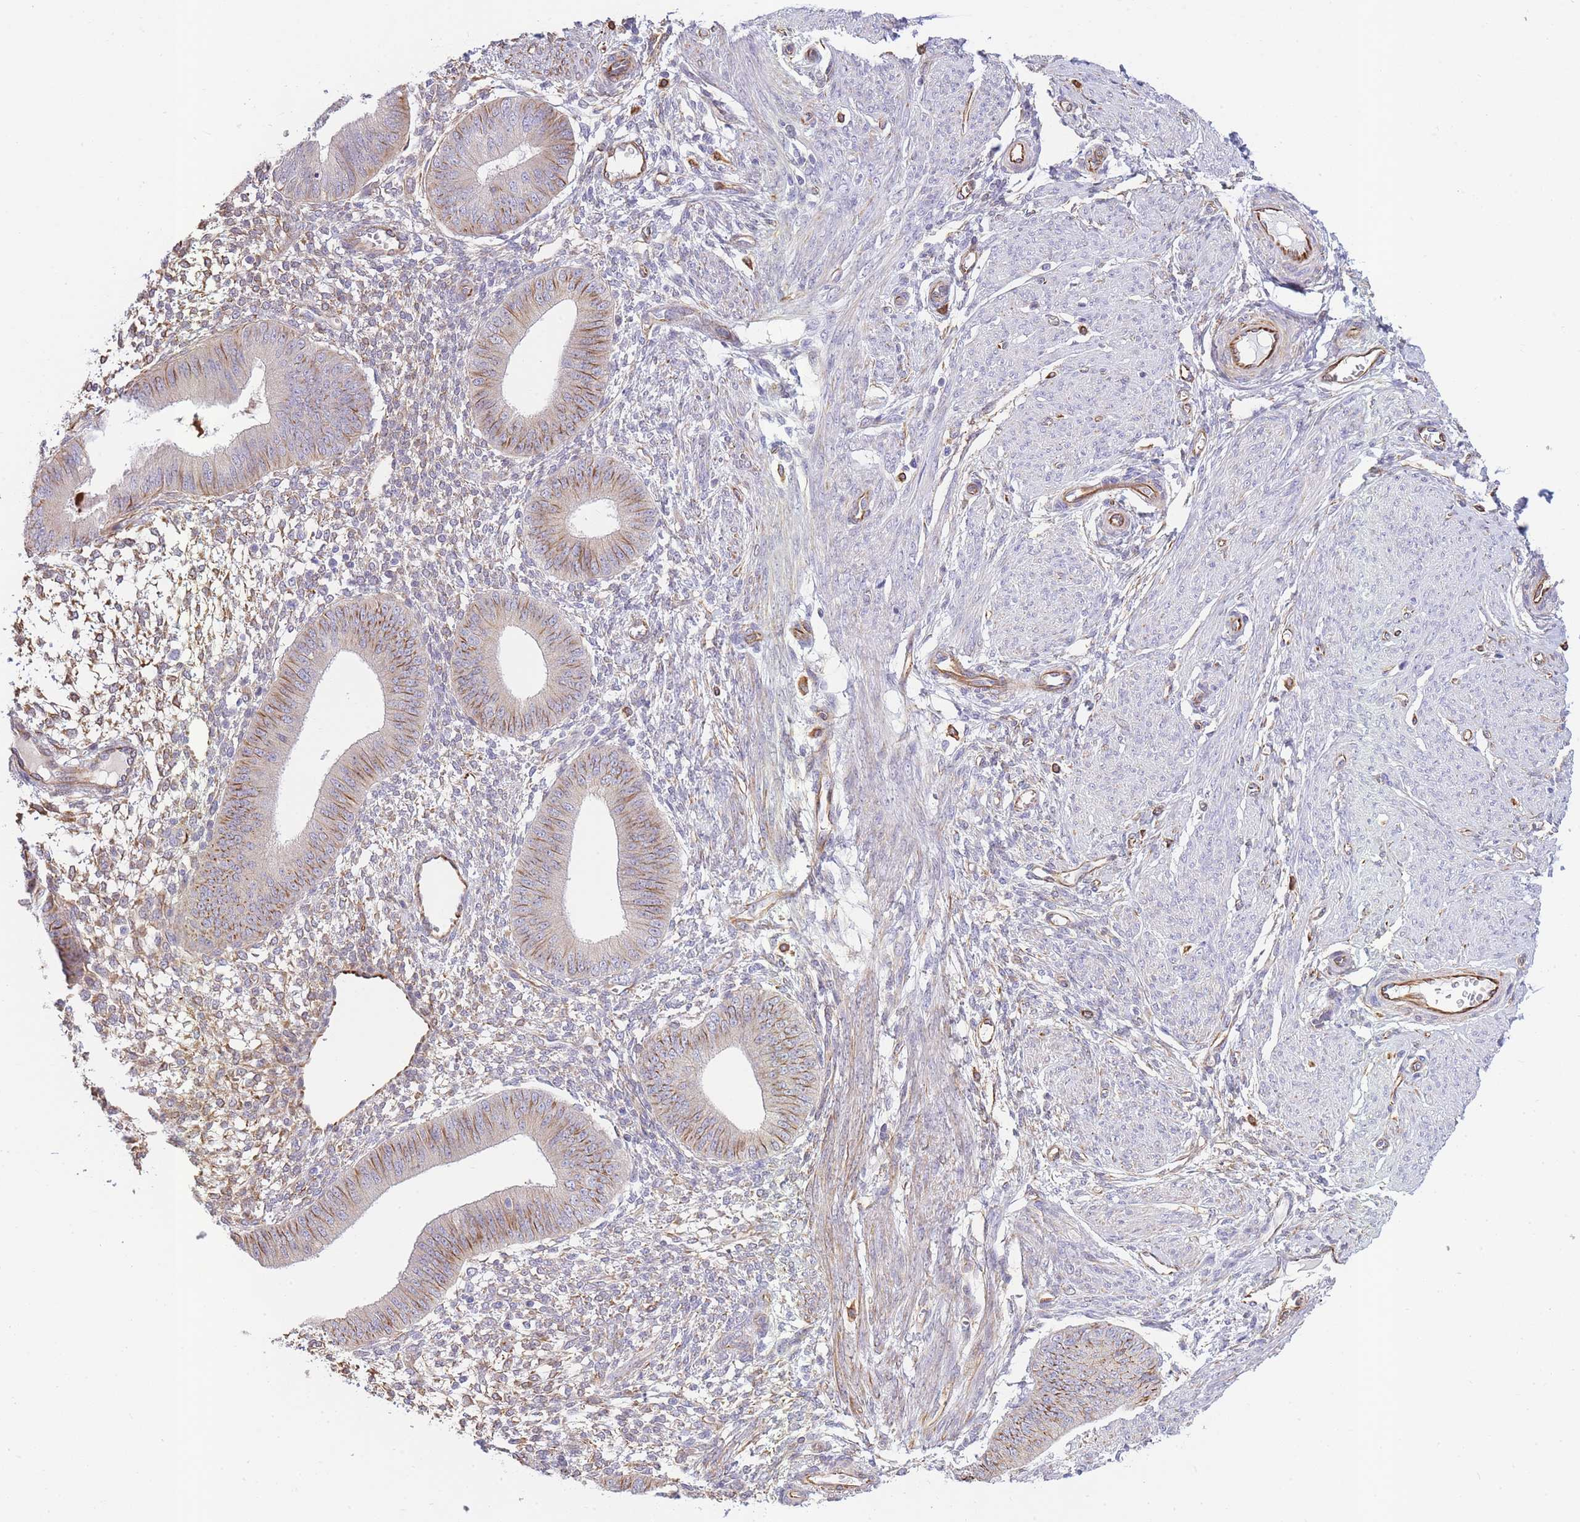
{"staining": {"intensity": "moderate", "quantity": "25%-75%", "location": "cytoplasmic/membranous"}, "tissue": "endometrium", "cell_type": "Cells in endometrial stroma", "image_type": "normal", "snomed": [{"axis": "morphology", "description": "Normal tissue, NOS"}, {"axis": "topography", "description": "Endometrium"}], "caption": "Immunohistochemistry (IHC) (DAB) staining of normal endometrium exhibits moderate cytoplasmic/membranous protein positivity in approximately 25%-75% of cells in endometrial stroma.", "gene": "ECPAS", "patient": {"sex": "female", "age": 49}}